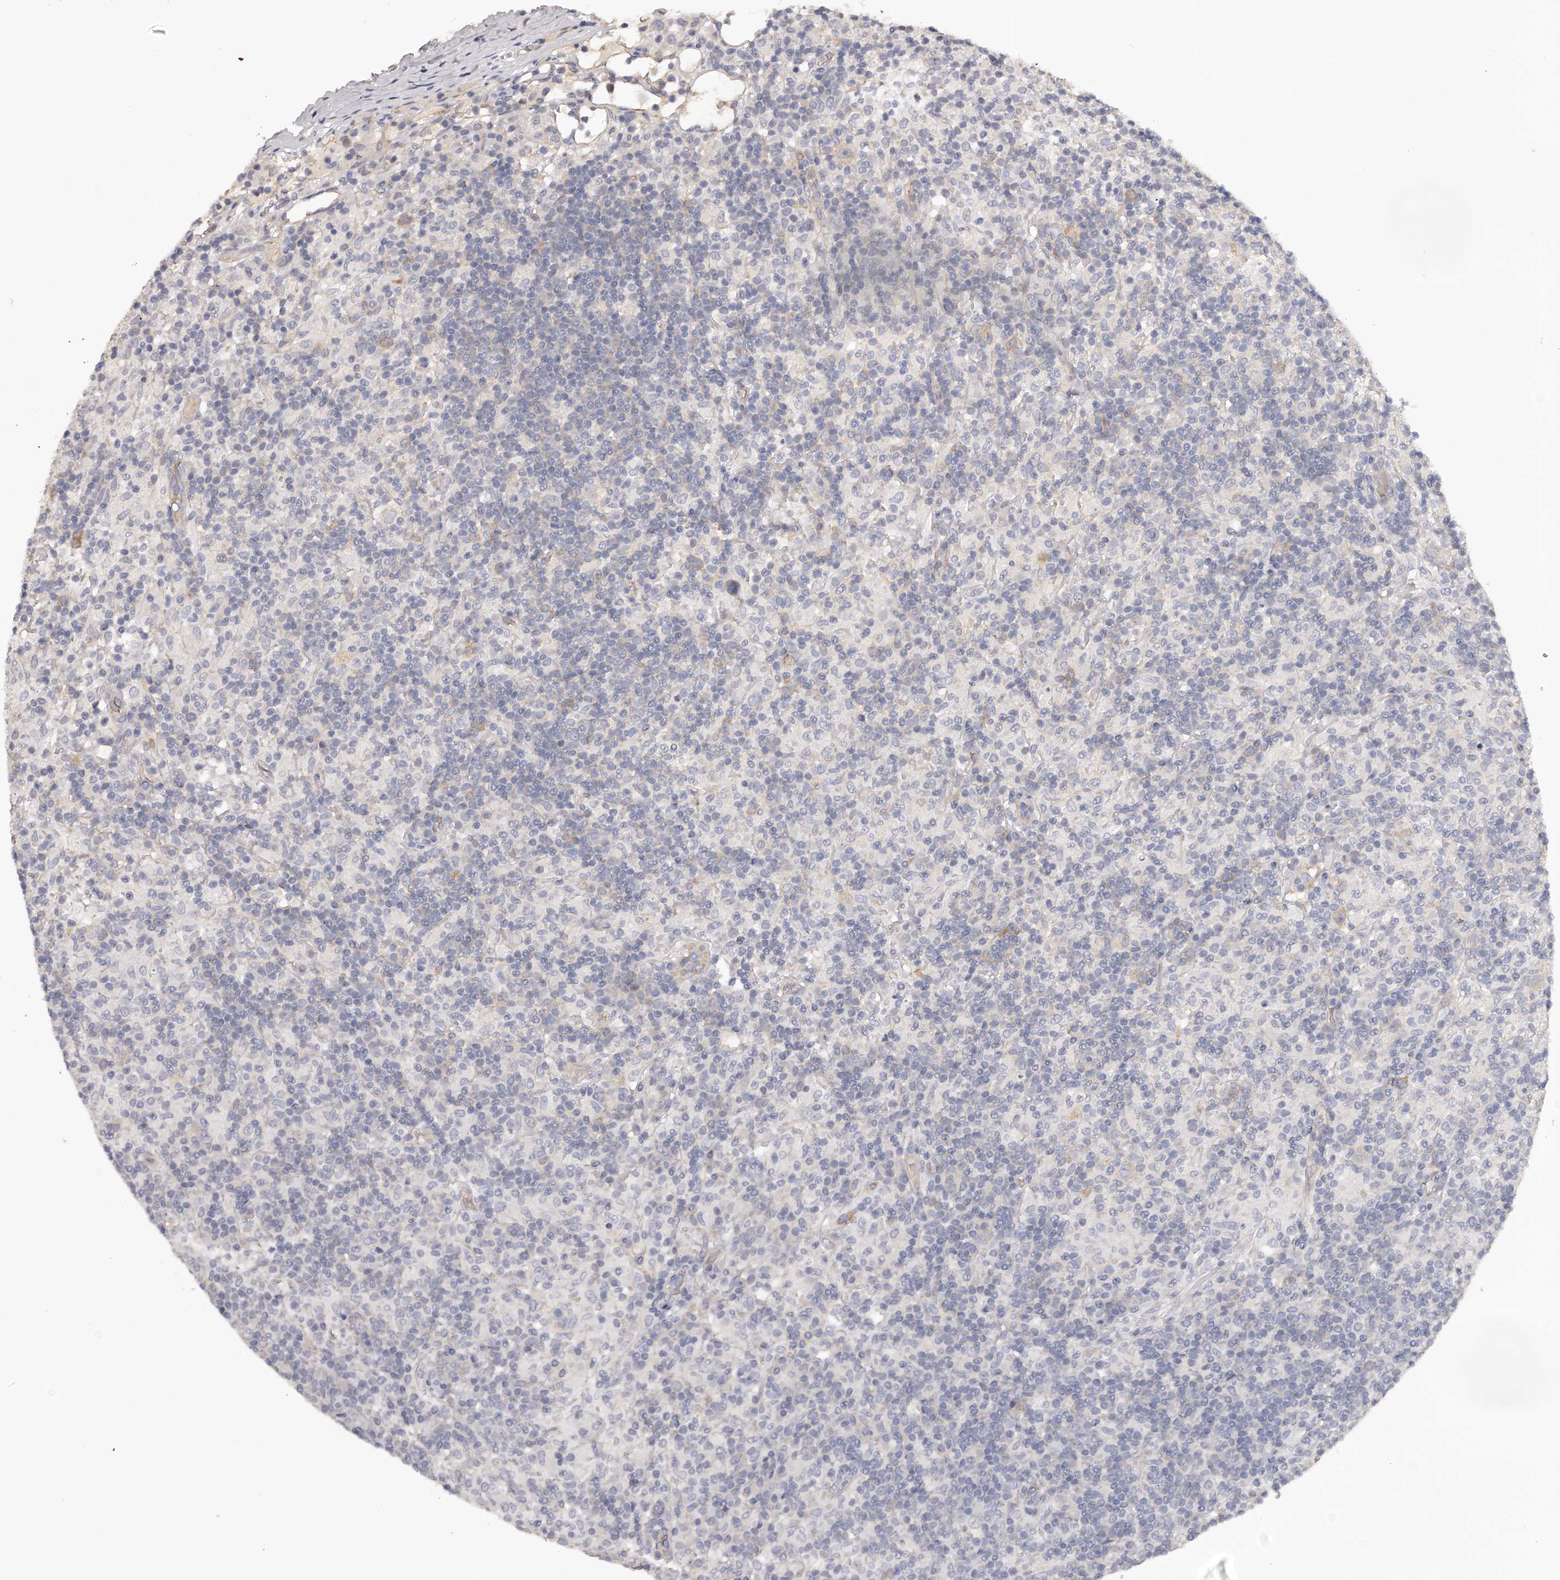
{"staining": {"intensity": "negative", "quantity": "none", "location": "none"}, "tissue": "lymphoma", "cell_type": "Tumor cells", "image_type": "cancer", "snomed": [{"axis": "morphology", "description": "Hodgkin's disease, NOS"}, {"axis": "topography", "description": "Lymph node"}], "caption": "Immunohistochemistry (IHC) micrograph of Hodgkin's disease stained for a protein (brown), which demonstrates no positivity in tumor cells.", "gene": "LTV1", "patient": {"sex": "male", "age": 70}}